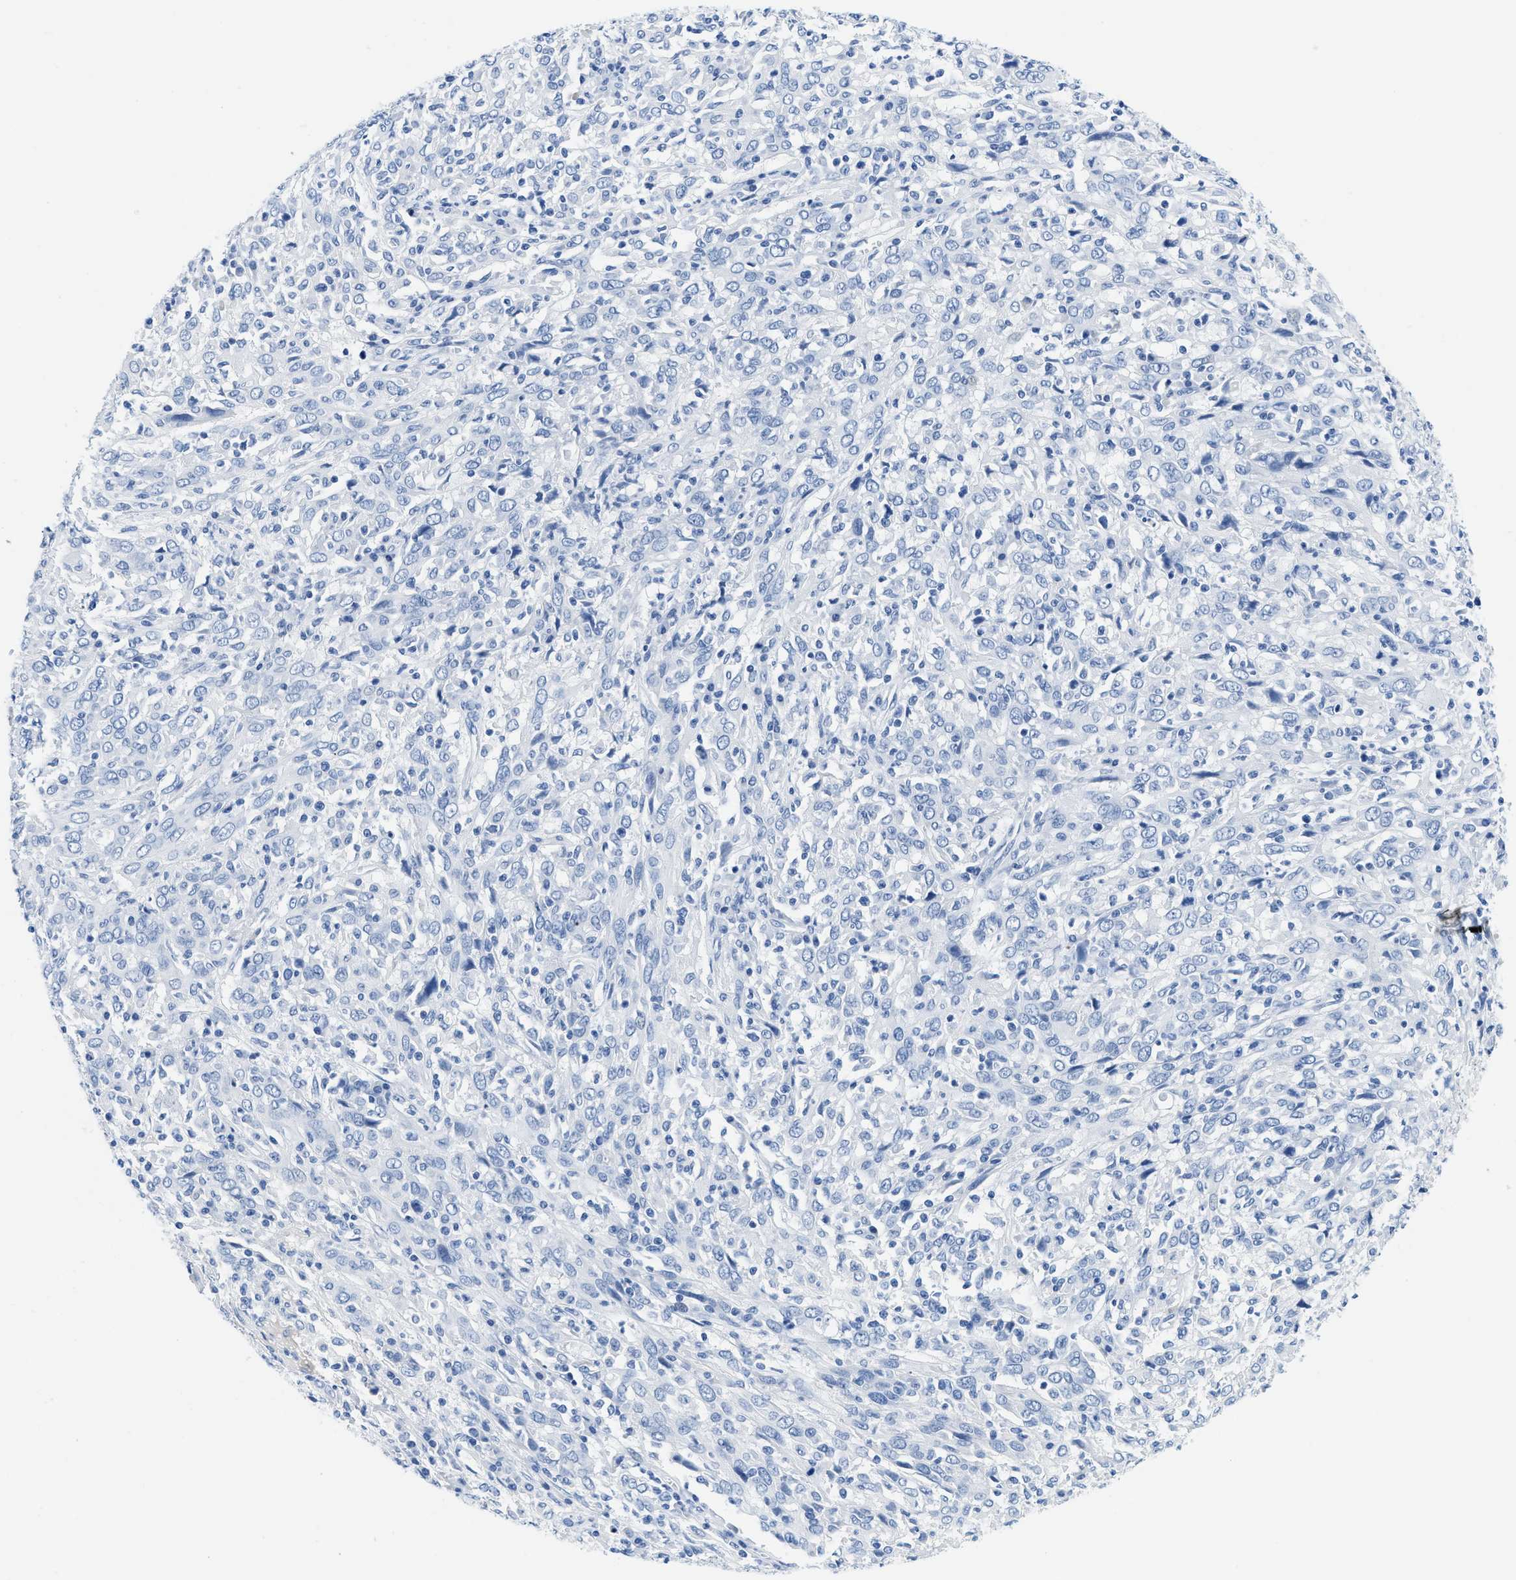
{"staining": {"intensity": "negative", "quantity": "none", "location": "none"}, "tissue": "cervical cancer", "cell_type": "Tumor cells", "image_type": "cancer", "snomed": [{"axis": "morphology", "description": "Squamous cell carcinoma, NOS"}, {"axis": "topography", "description": "Cervix"}], "caption": "High magnification brightfield microscopy of cervical squamous cell carcinoma stained with DAB (3,3'-diaminobenzidine) (brown) and counterstained with hematoxylin (blue): tumor cells show no significant positivity.", "gene": "GSN", "patient": {"sex": "female", "age": 46}}